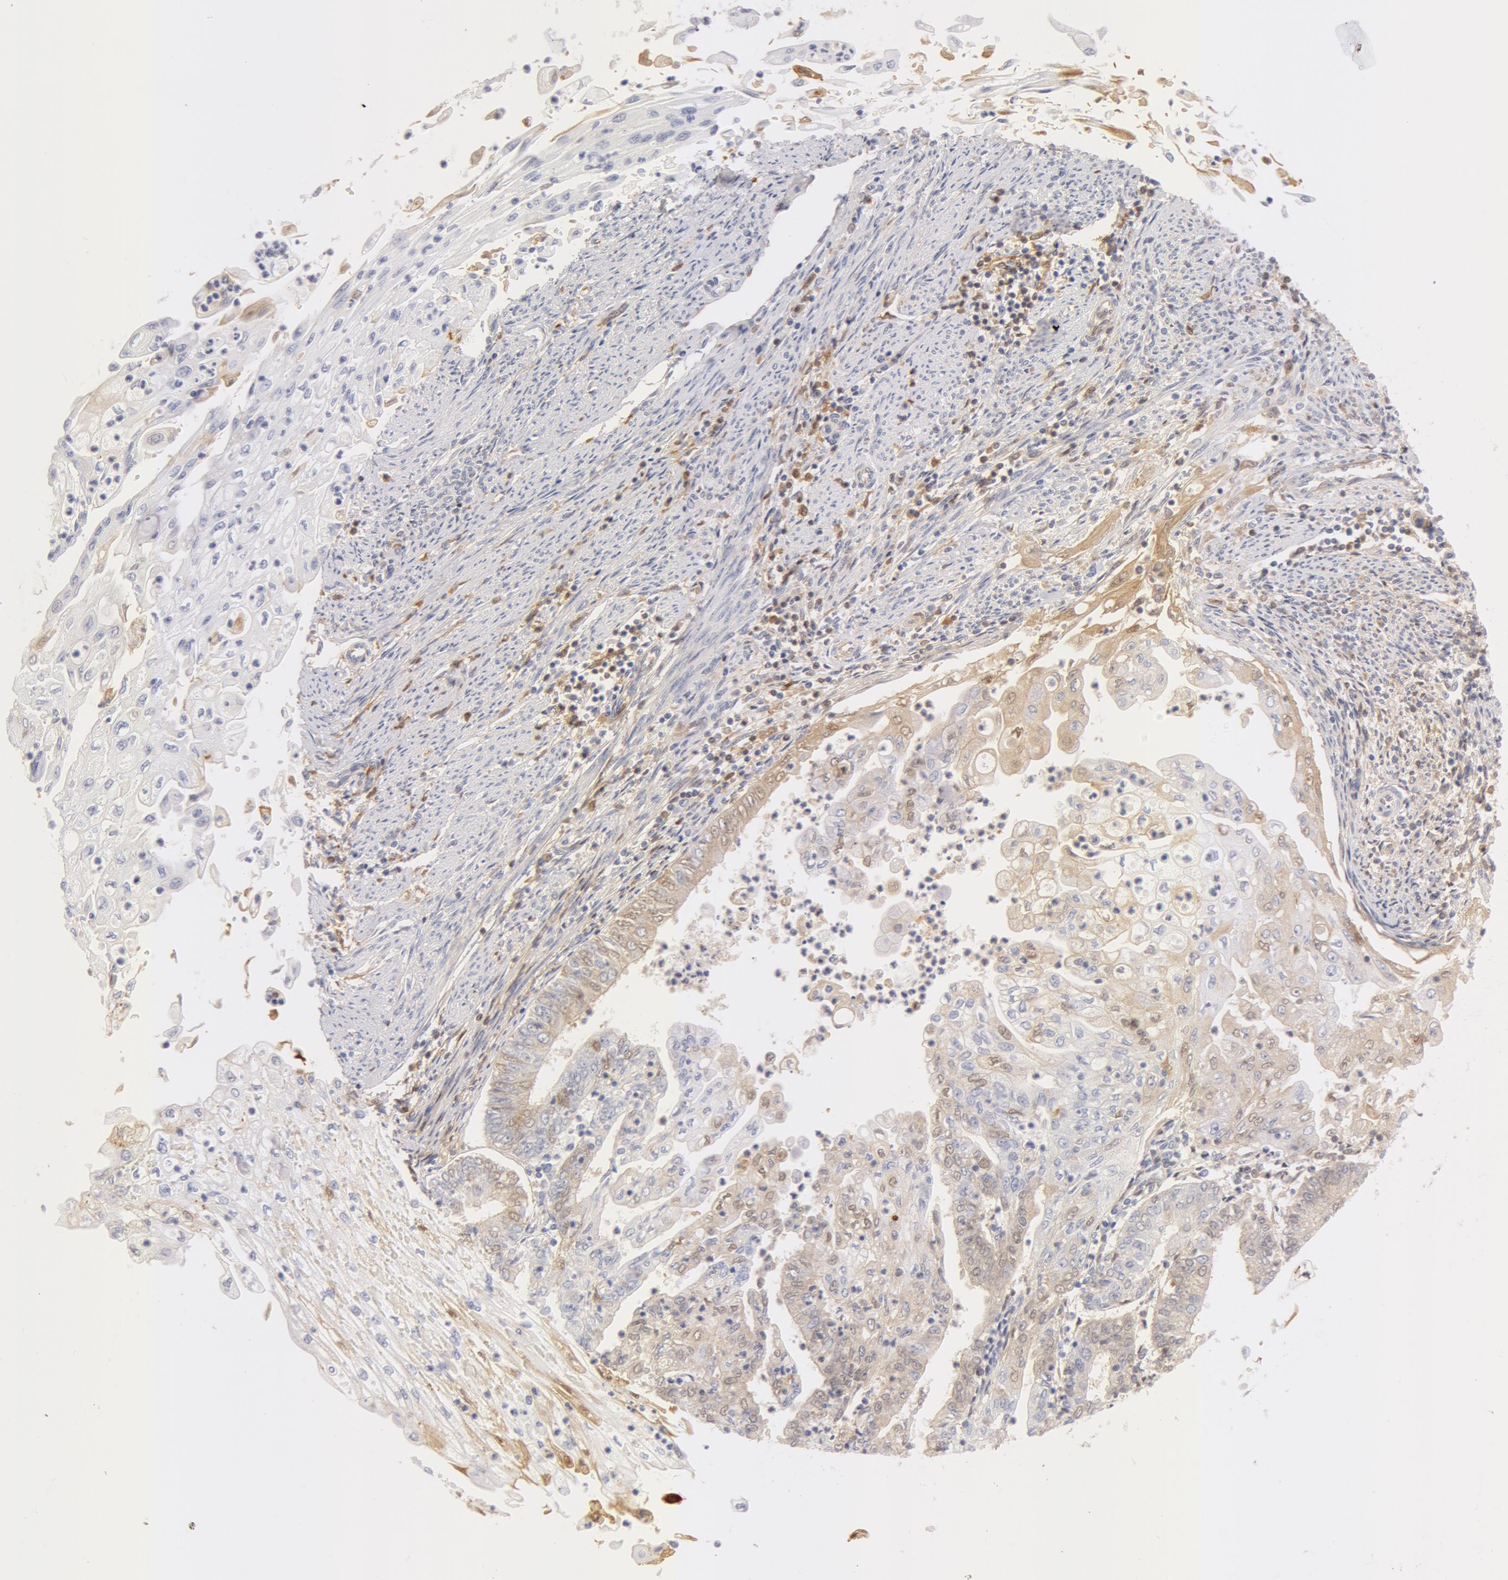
{"staining": {"intensity": "negative", "quantity": "none", "location": "none"}, "tissue": "endometrial cancer", "cell_type": "Tumor cells", "image_type": "cancer", "snomed": [{"axis": "morphology", "description": "Adenocarcinoma, NOS"}, {"axis": "topography", "description": "Endometrium"}], "caption": "DAB (3,3'-diaminobenzidine) immunohistochemical staining of adenocarcinoma (endometrial) demonstrates no significant expression in tumor cells.", "gene": "AHSG", "patient": {"sex": "female", "age": 75}}